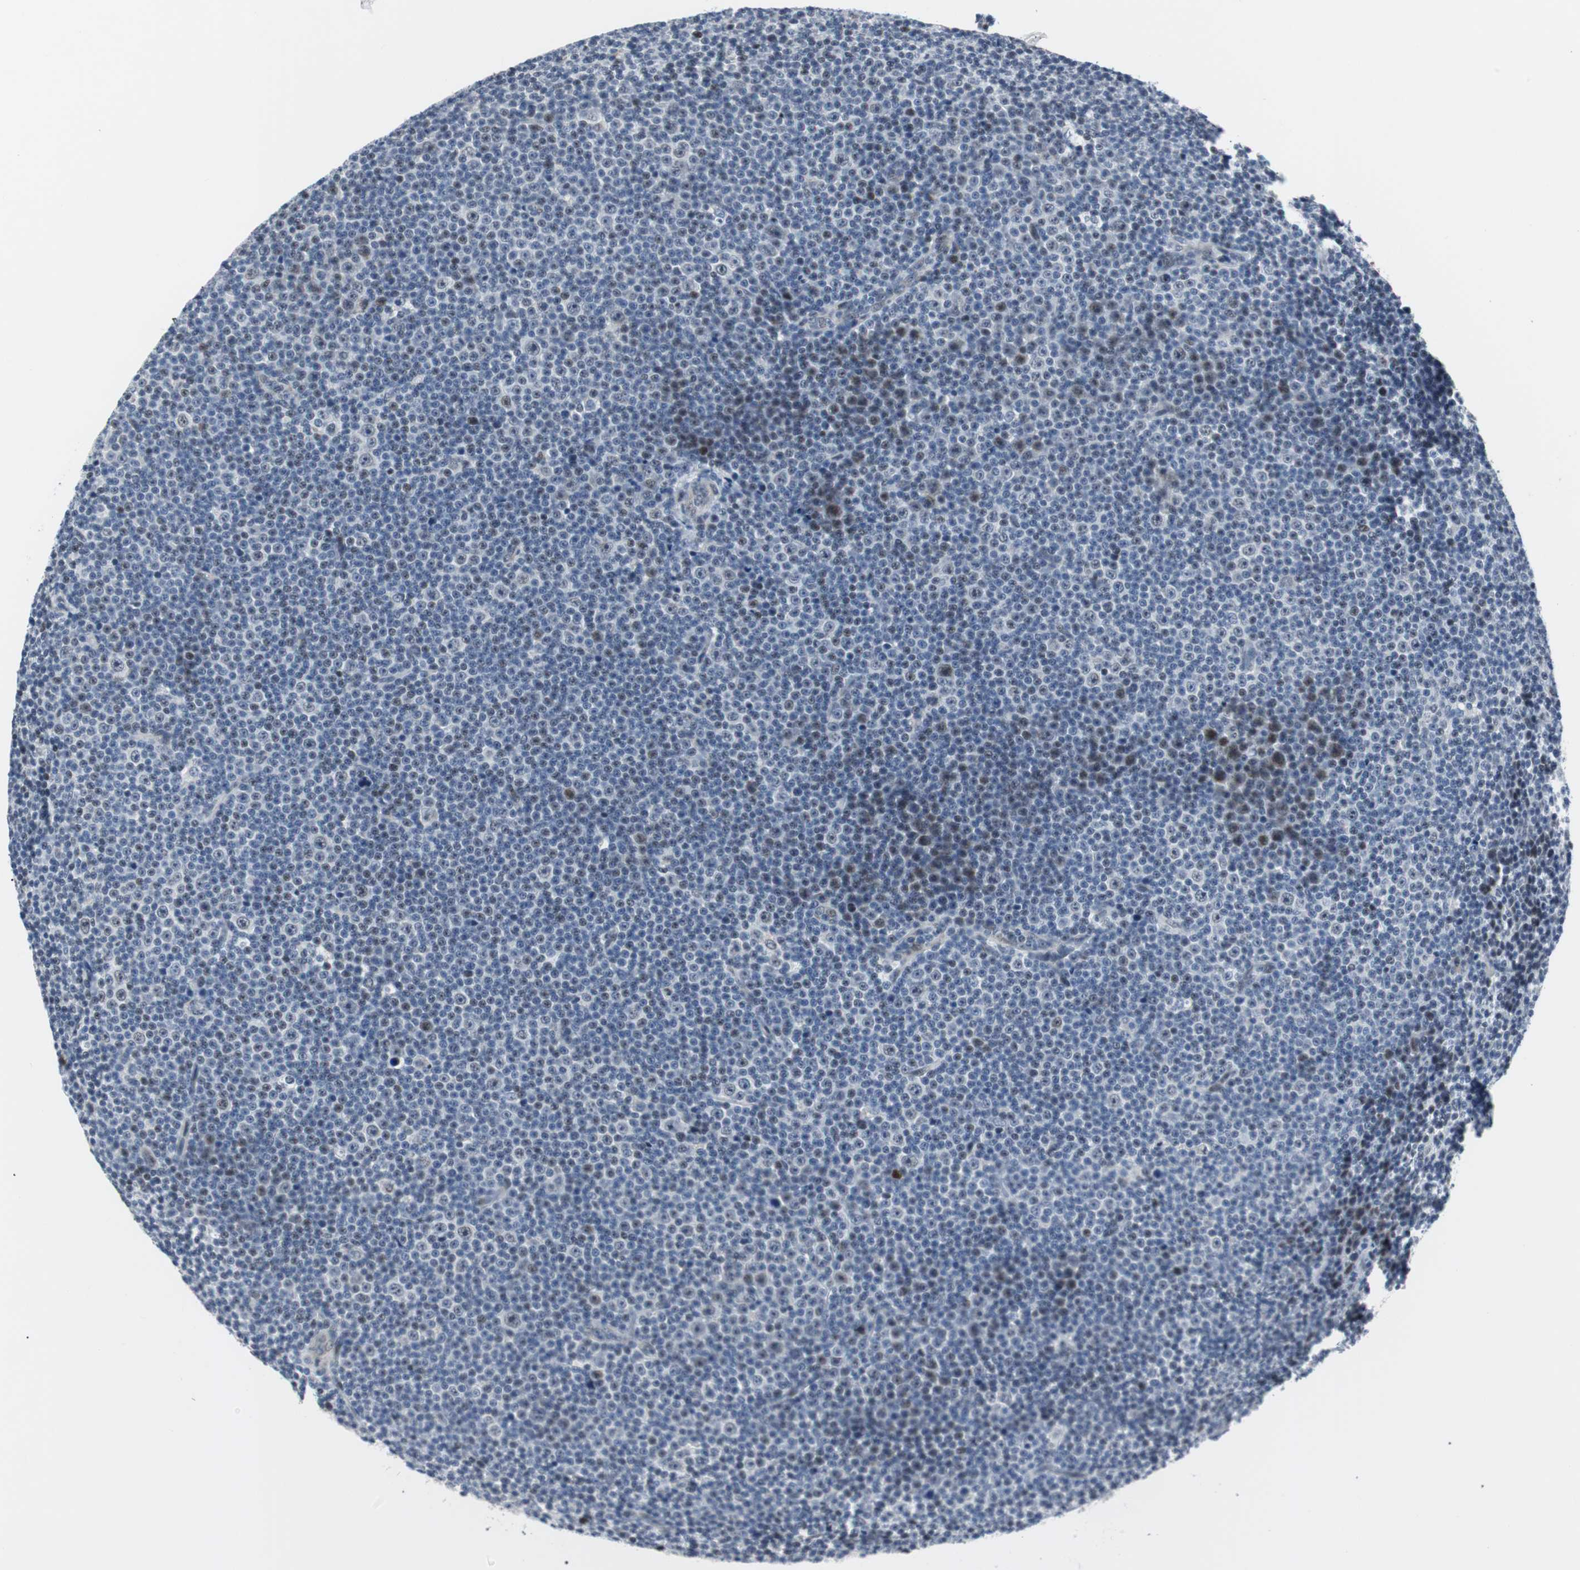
{"staining": {"intensity": "weak", "quantity": "25%-75%", "location": "nuclear"}, "tissue": "lymphoma", "cell_type": "Tumor cells", "image_type": "cancer", "snomed": [{"axis": "morphology", "description": "Malignant lymphoma, non-Hodgkin's type, Low grade"}, {"axis": "topography", "description": "Lymph node"}], "caption": "Weak nuclear protein expression is present in about 25%-75% of tumor cells in lymphoma.", "gene": "MTA1", "patient": {"sex": "female", "age": 67}}